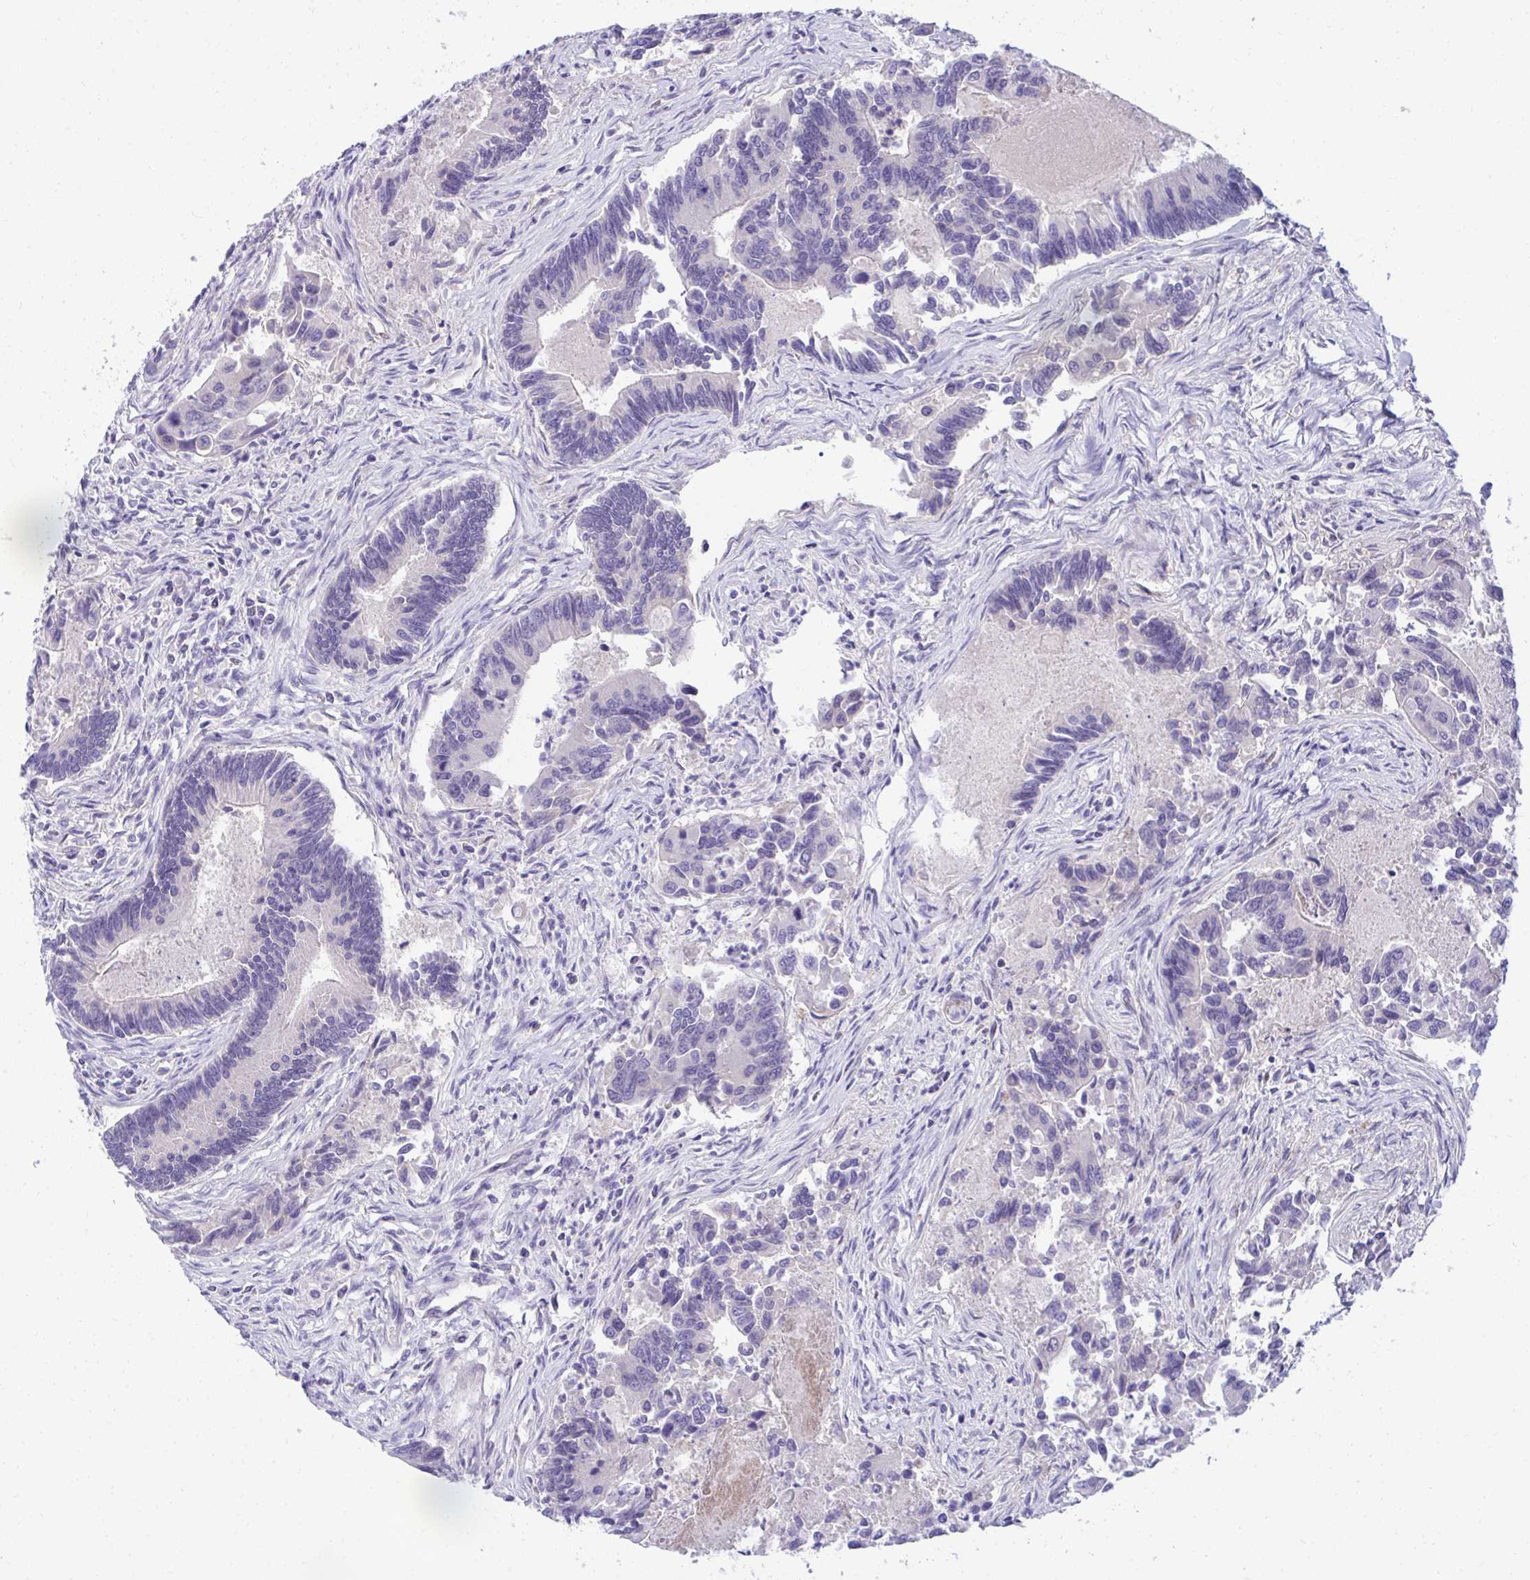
{"staining": {"intensity": "negative", "quantity": "none", "location": "none"}, "tissue": "colorectal cancer", "cell_type": "Tumor cells", "image_type": "cancer", "snomed": [{"axis": "morphology", "description": "Adenocarcinoma, NOS"}, {"axis": "topography", "description": "Colon"}], "caption": "This photomicrograph is of adenocarcinoma (colorectal) stained with IHC to label a protein in brown with the nuclei are counter-stained blue. There is no expression in tumor cells.", "gene": "PGM2L1", "patient": {"sex": "female", "age": 67}}